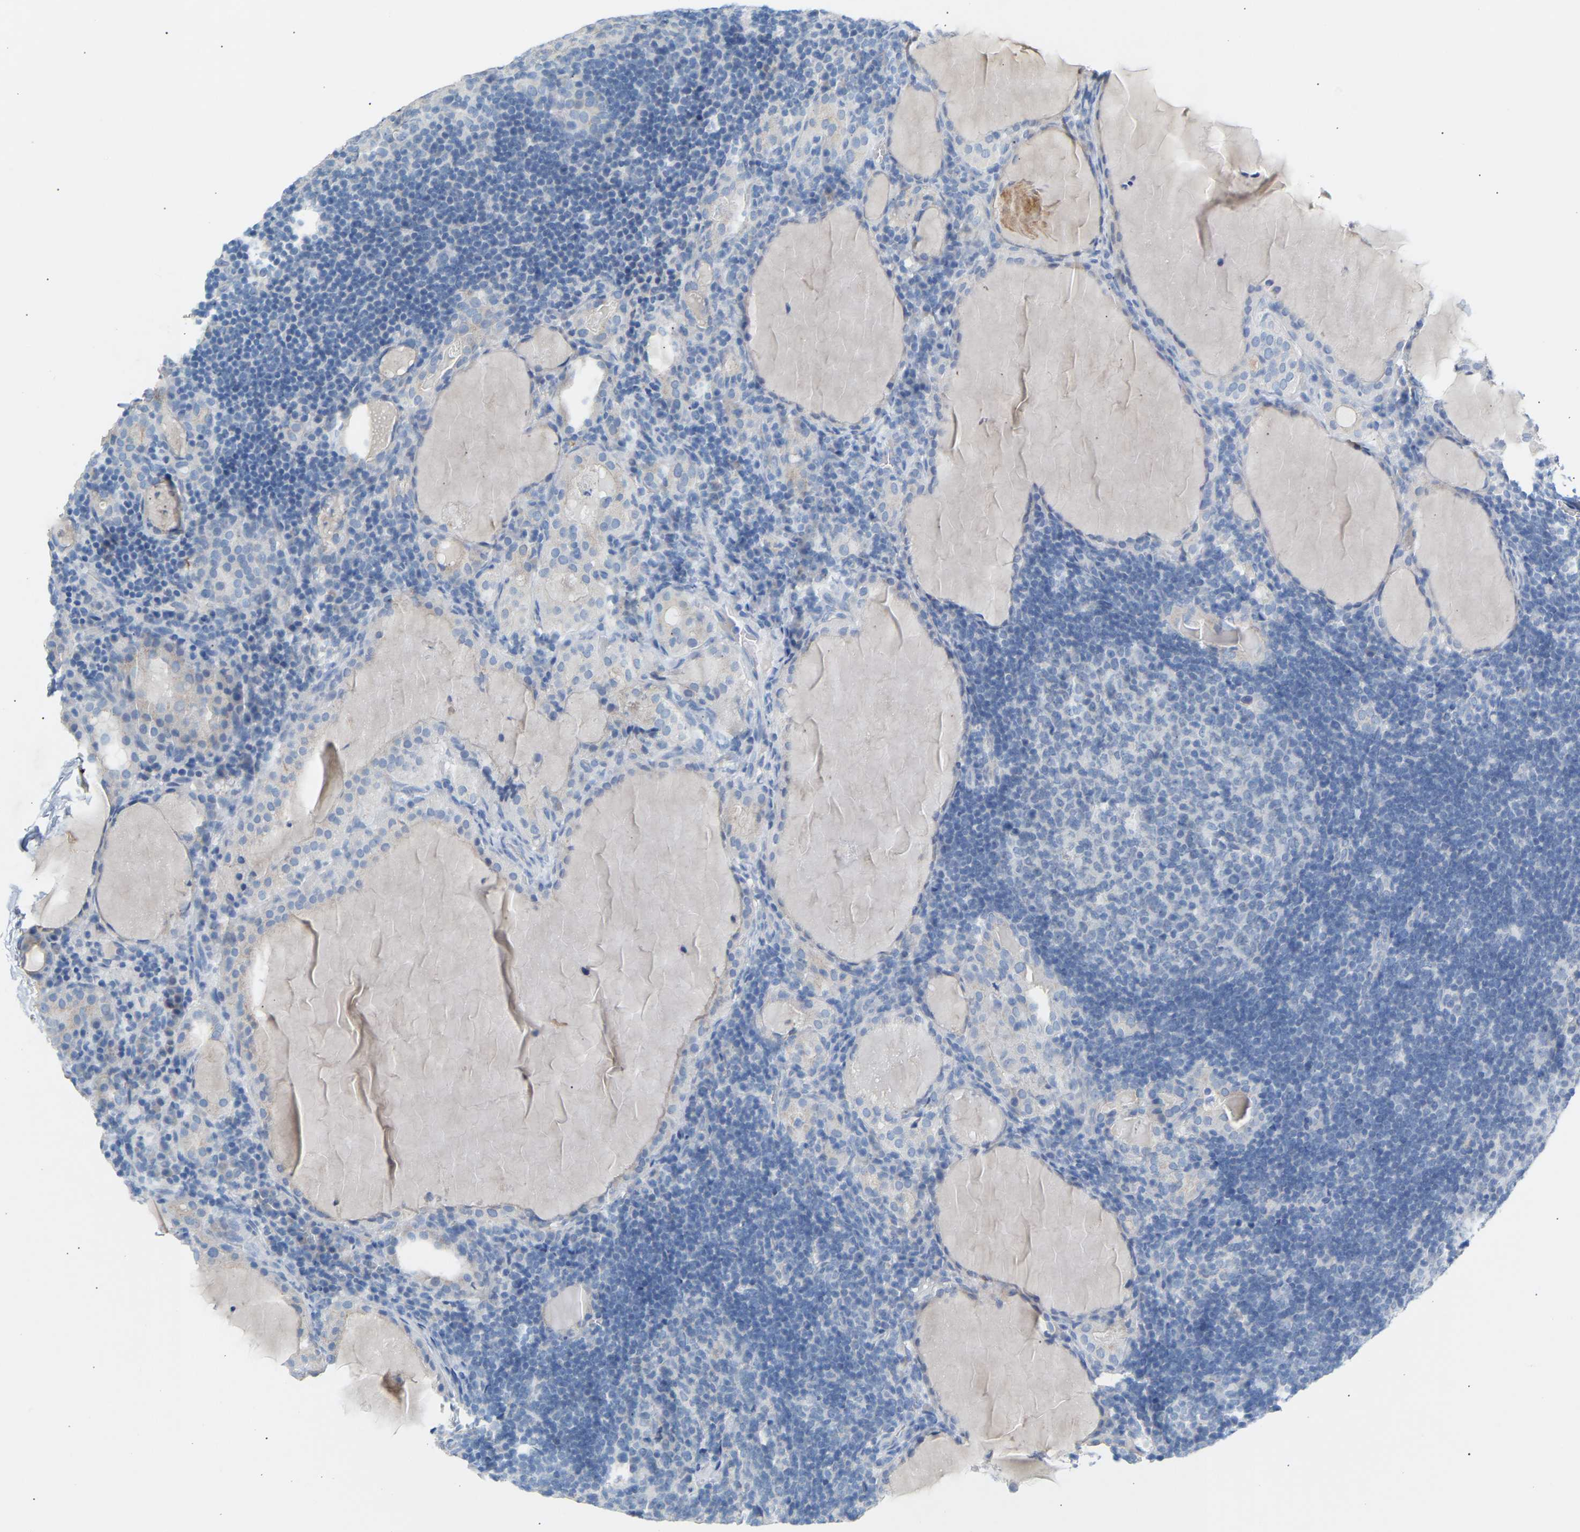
{"staining": {"intensity": "negative", "quantity": "none", "location": "none"}, "tissue": "thyroid cancer", "cell_type": "Tumor cells", "image_type": "cancer", "snomed": [{"axis": "morphology", "description": "Papillary adenocarcinoma, NOS"}, {"axis": "topography", "description": "Thyroid gland"}], "caption": "The histopathology image demonstrates no significant expression in tumor cells of thyroid cancer (papillary adenocarcinoma).", "gene": "PEX1", "patient": {"sex": "female", "age": 42}}